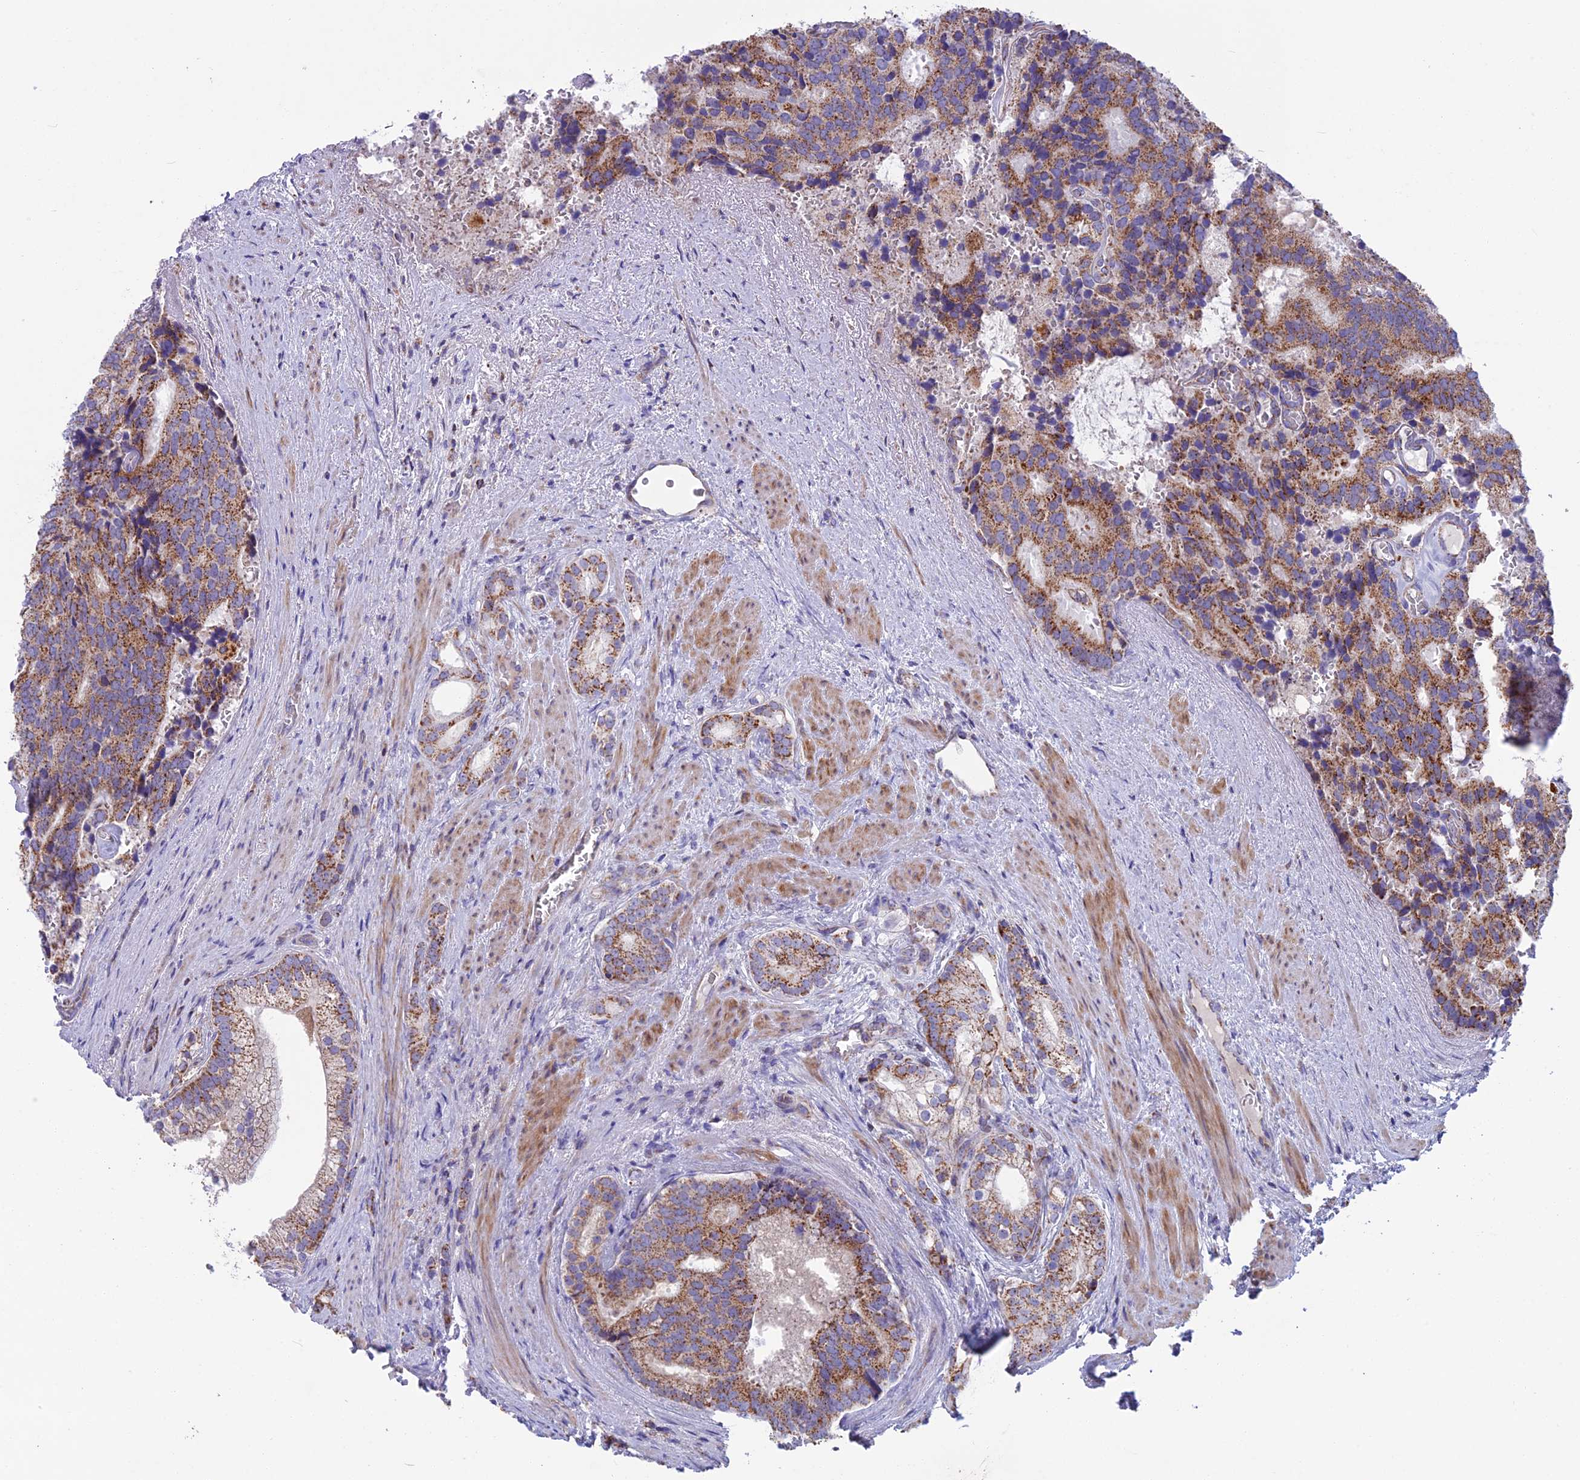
{"staining": {"intensity": "moderate", "quantity": ">75%", "location": "cytoplasmic/membranous"}, "tissue": "prostate cancer", "cell_type": "Tumor cells", "image_type": "cancer", "snomed": [{"axis": "morphology", "description": "Adenocarcinoma, Low grade"}, {"axis": "topography", "description": "Prostate"}], "caption": "Prostate low-grade adenocarcinoma tissue demonstrates moderate cytoplasmic/membranous staining in about >75% of tumor cells The protein is stained brown, and the nuclei are stained in blue (DAB IHC with brightfield microscopy, high magnification).", "gene": "CS", "patient": {"sex": "male", "age": 71}}